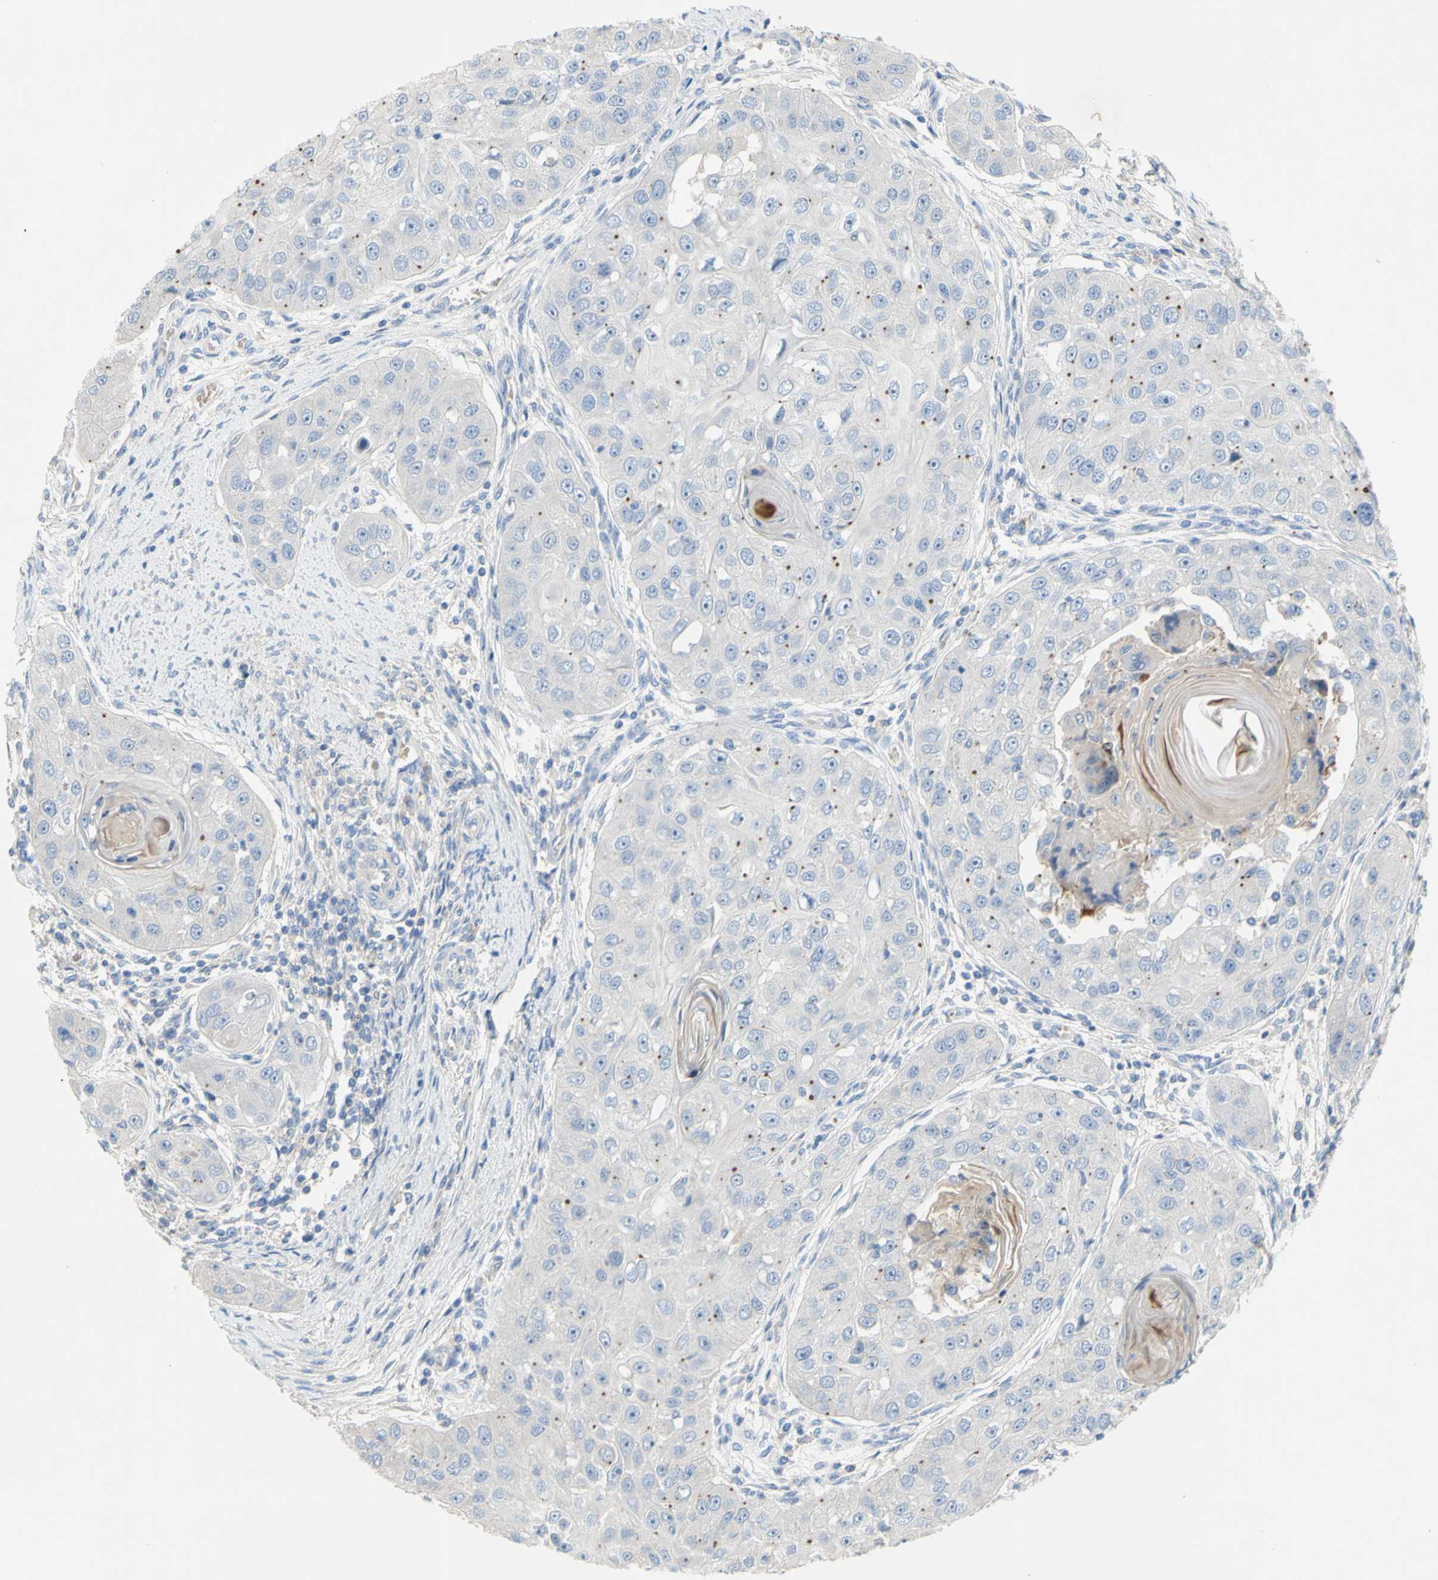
{"staining": {"intensity": "weak", "quantity": "<25%", "location": "cytoplasmic/membranous"}, "tissue": "head and neck cancer", "cell_type": "Tumor cells", "image_type": "cancer", "snomed": [{"axis": "morphology", "description": "Normal tissue, NOS"}, {"axis": "morphology", "description": "Squamous cell carcinoma, NOS"}, {"axis": "topography", "description": "Skeletal muscle"}, {"axis": "topography", "description": "Head-Neck"}], "caption": "High magnification brightfield microscopy of head and neck cancer stained with DAB (brown) and counterstained with hematoxylin (blue): tumor cells show no significant positivity.", "gene": "TMEM59L", "patient": {"sex": "male", "age": 51}}